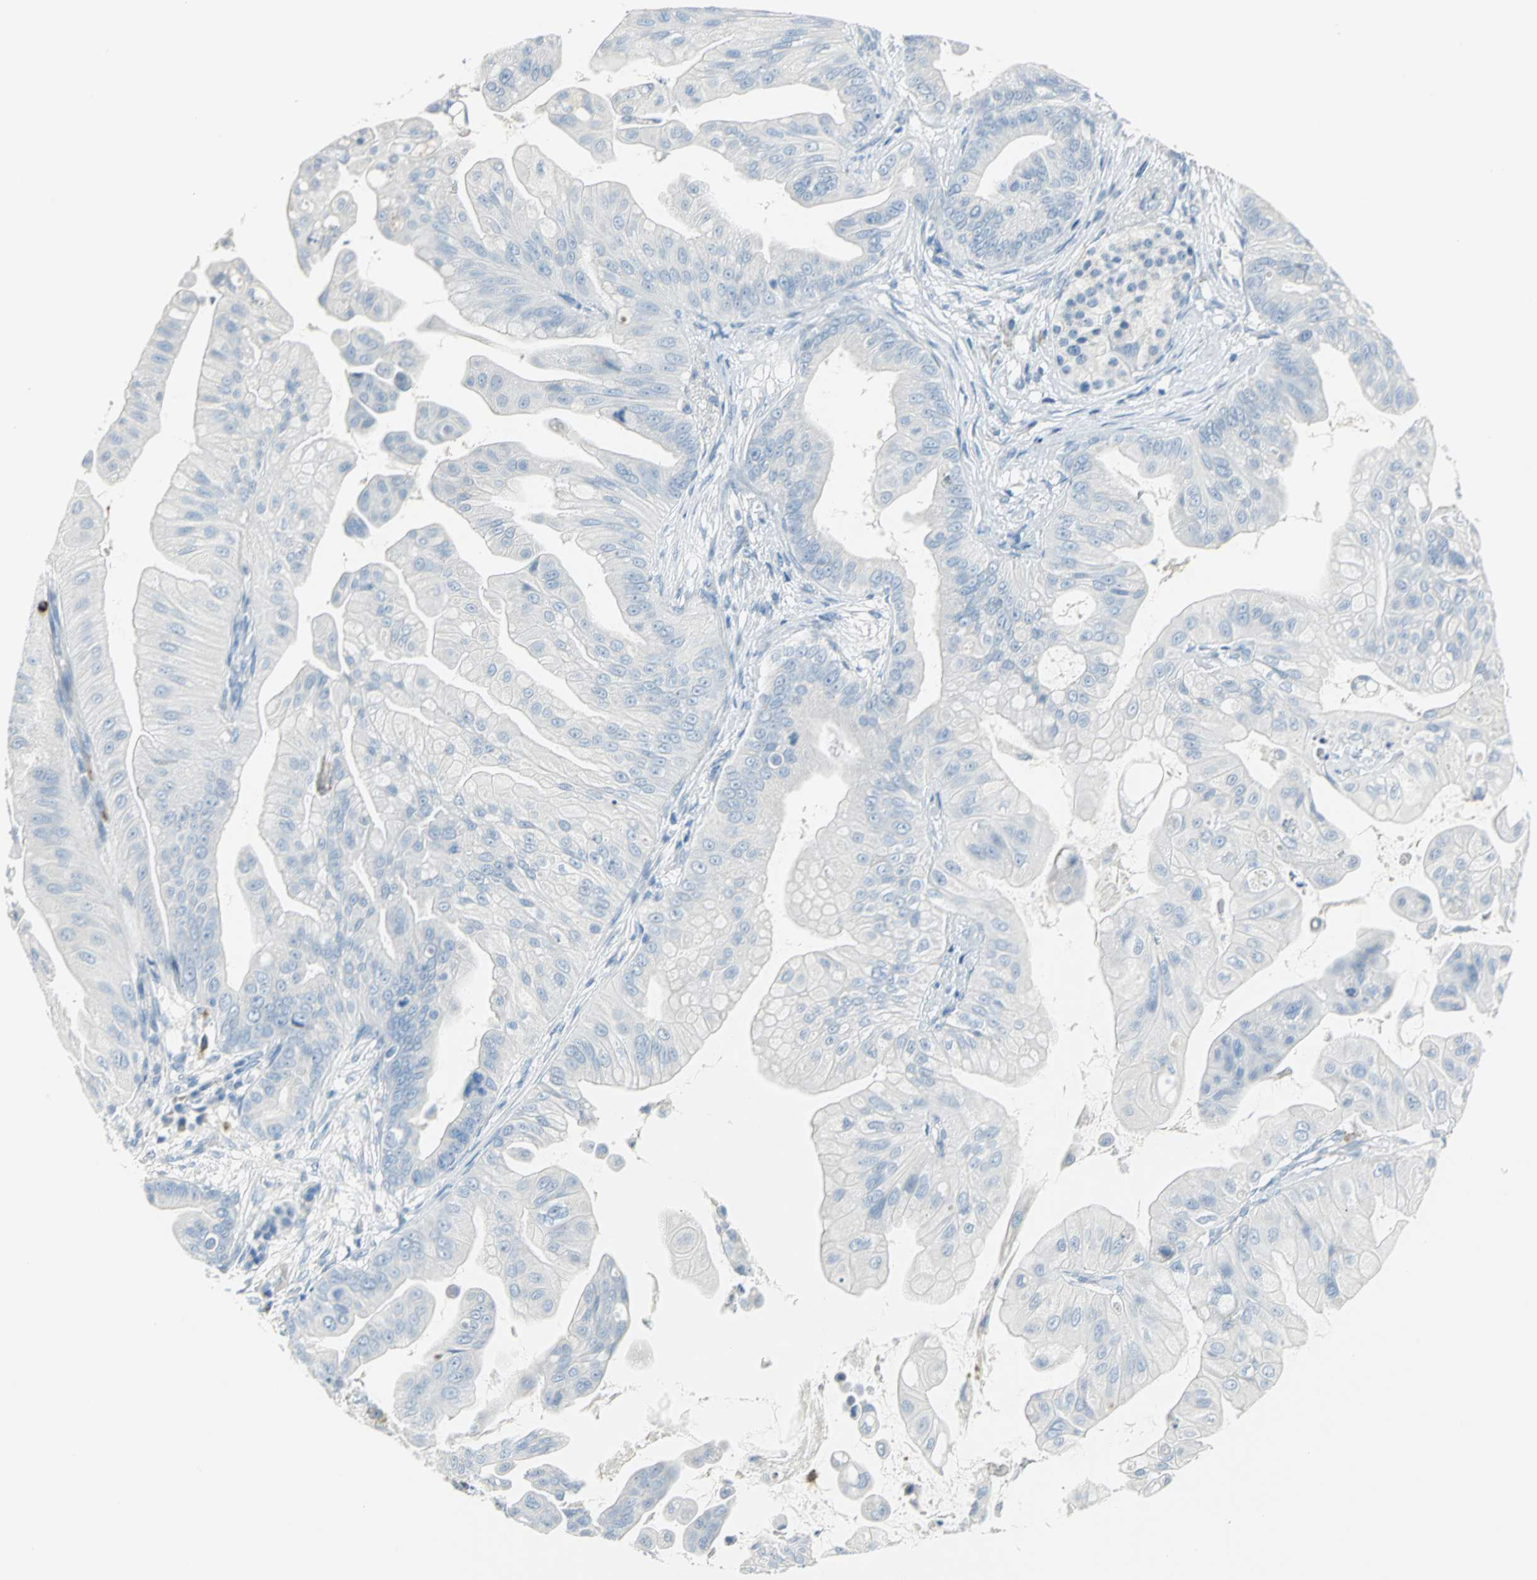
{"staining": {"intensity": "negative", "quantity": "none", "location": "none"}, "tissue": "pancreatic cancer", "cell_type": "Tumor cells", "image_type": "cancer", "snomed": [{"axis": "morphology", "description": "Adenocarcinoma, NOS"}, {"axis": "topography", "description": "Pancreas"}], "caption": "Tumor cells are negative for protein expression in human pancreatic cancer (adenocarcinoma).", "gene": "ALOX15", "patient": {"sex": "female", "age": 75}}